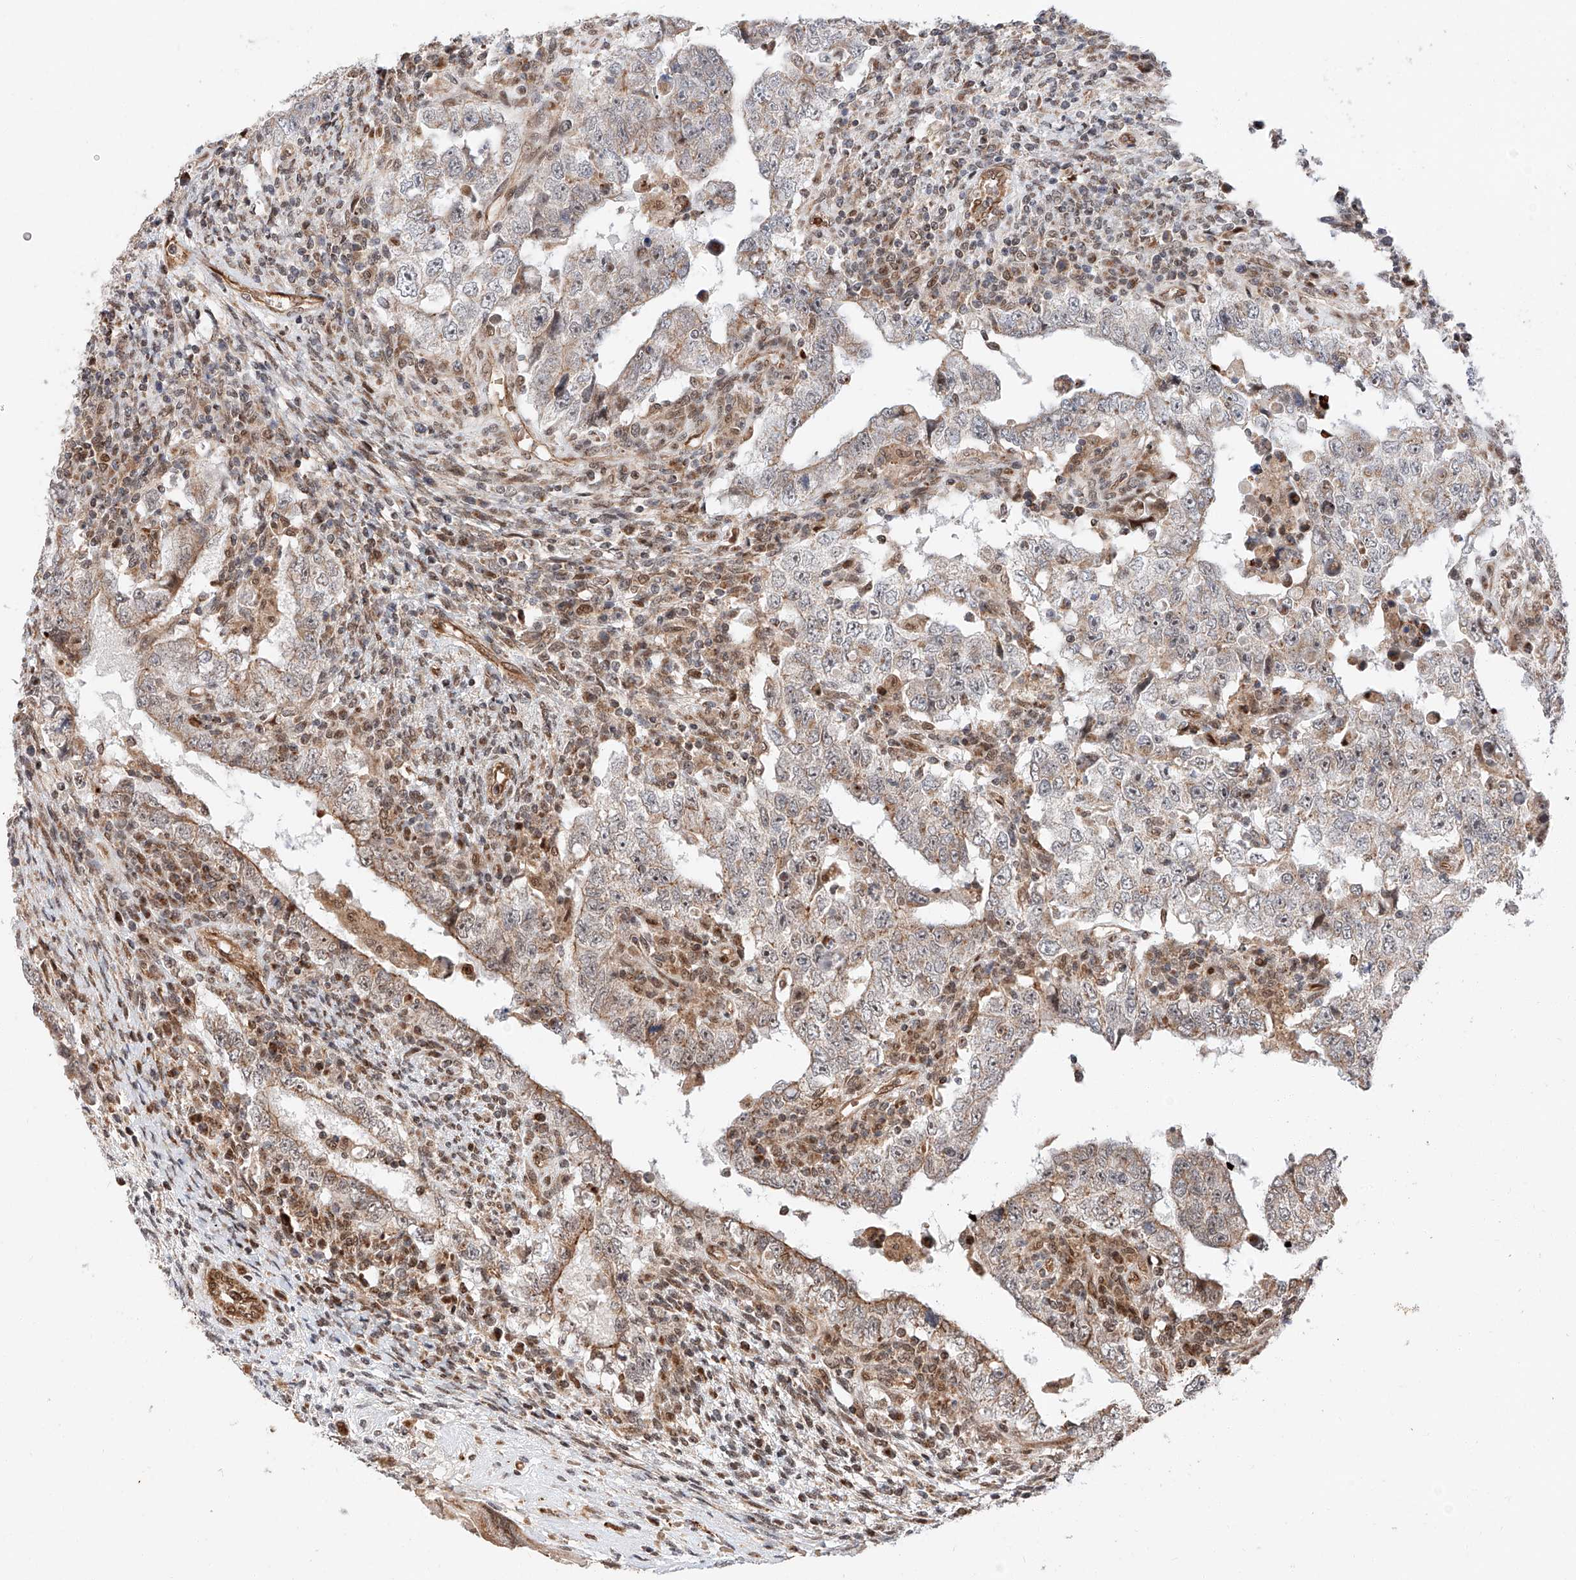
{"staining": {"intensity": "moderate", "quantity": "25%-75%", "location": "cytoplasmic/membranous"}, "tissue": "testis cancer", "cell_type": "Tumor cells", "image_type": "cancer", "snomed": [{"axis": "morphology", "description": "Carcinoma, Embryonal, NOS"}, {"axis": "topography", "description": "Testis"}], "caption": "Human testis cancer (embryonal carcinoma) stained with a protein marker reveals moderate staining in tumor cells.", "gene": "THTPA", "patient": {"sex": "male", "age": 26}}